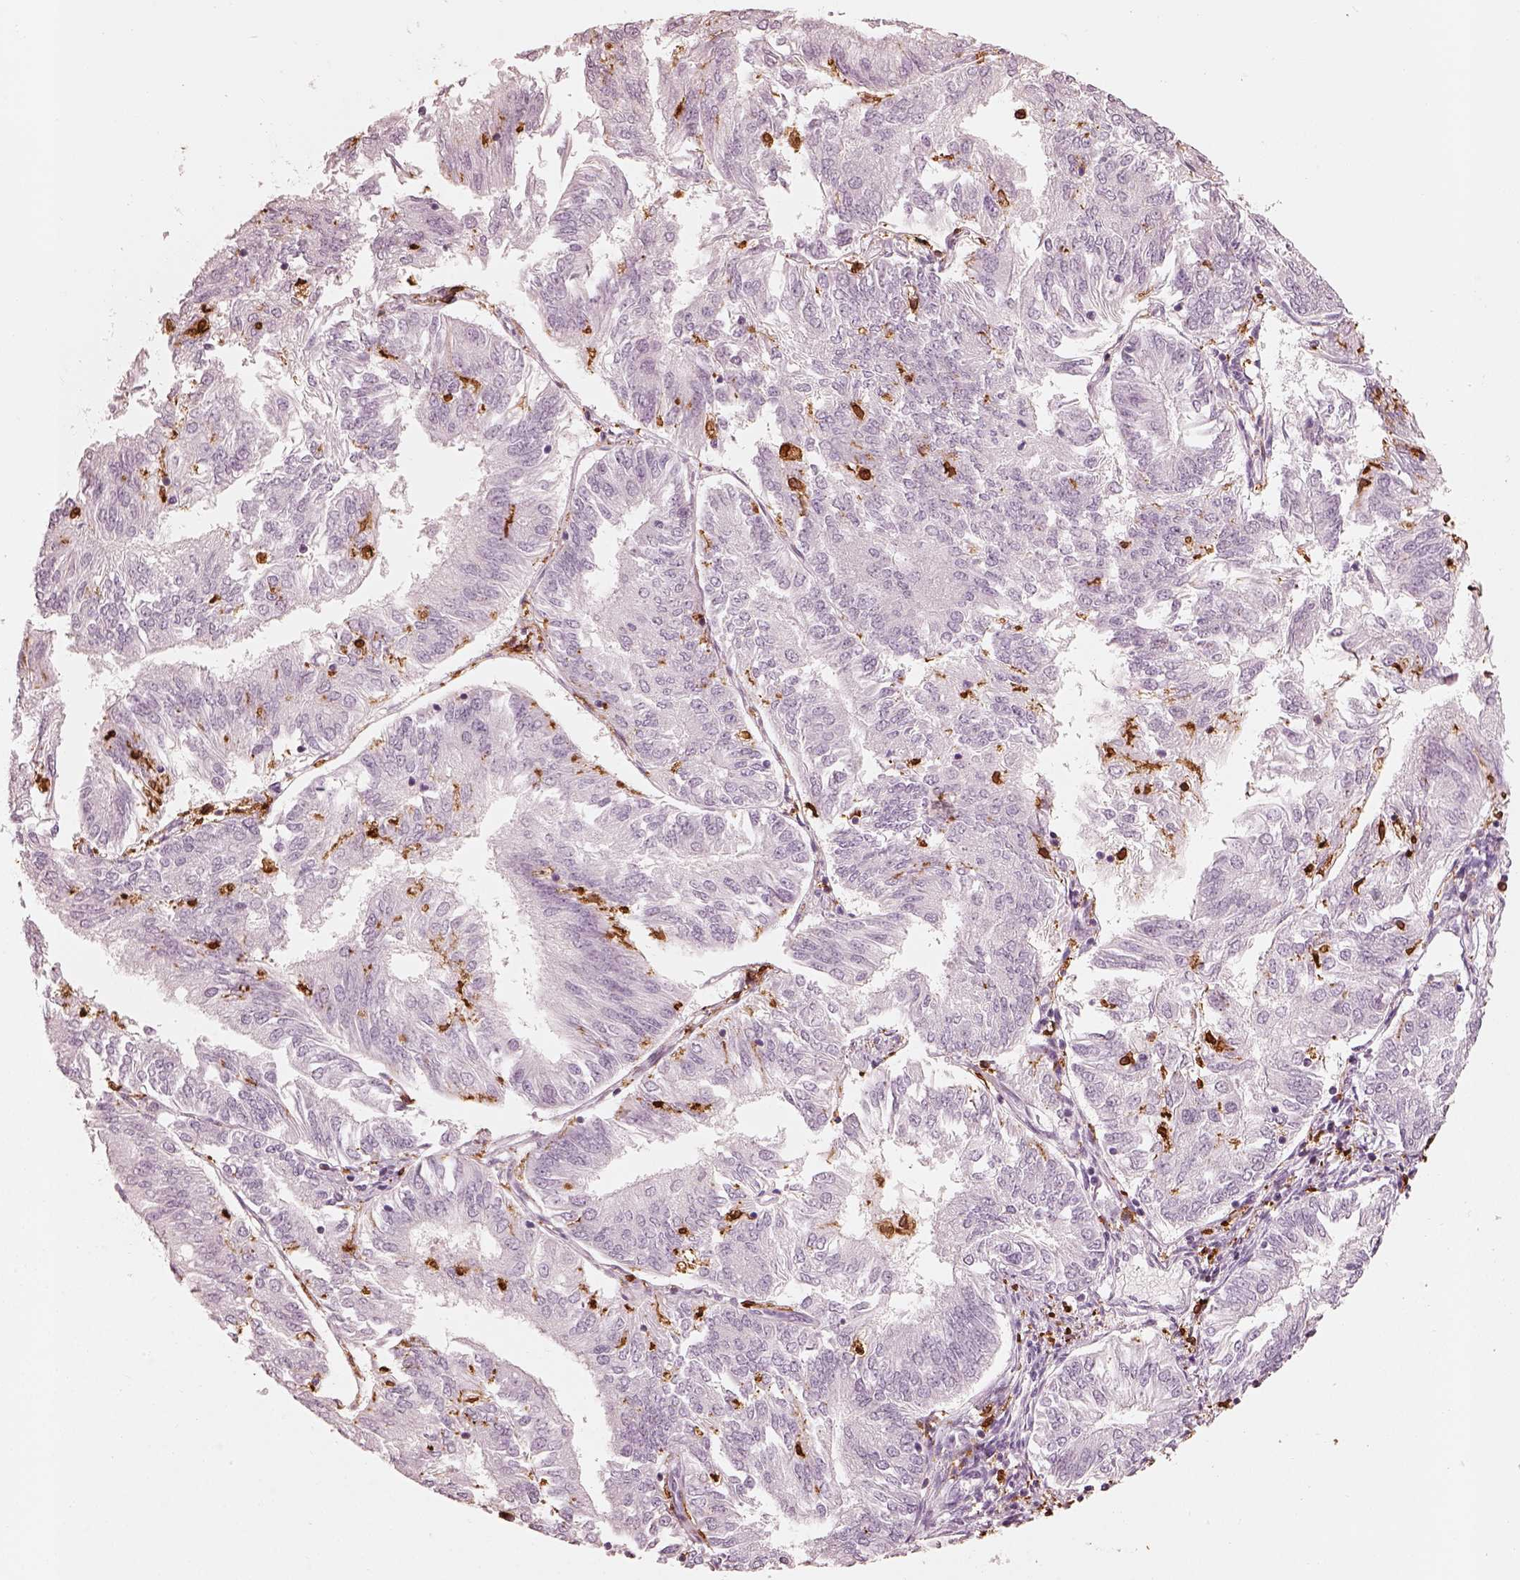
{"staining": {"intensity": "negative", "quantity": "none", "location": "none"}, "tissue": "endometrial cancer", "cell_type": "Tumor cells", "image_type": "cancer", "snomed": [{"axis": "morphology", "description": "Adenocarcinoma, NOS"}, {"axis": "topography", "description": "Endometrium"}], "caption": "High magnification brightfield microscopy of endometrial adenocarcinoma stained with DAB (brown) and counterstained with hematoxylin (blue): tumor cells show no significant positivity.", "gene": "ALOX5", "patient": {"sex": "female", "age": 58}}